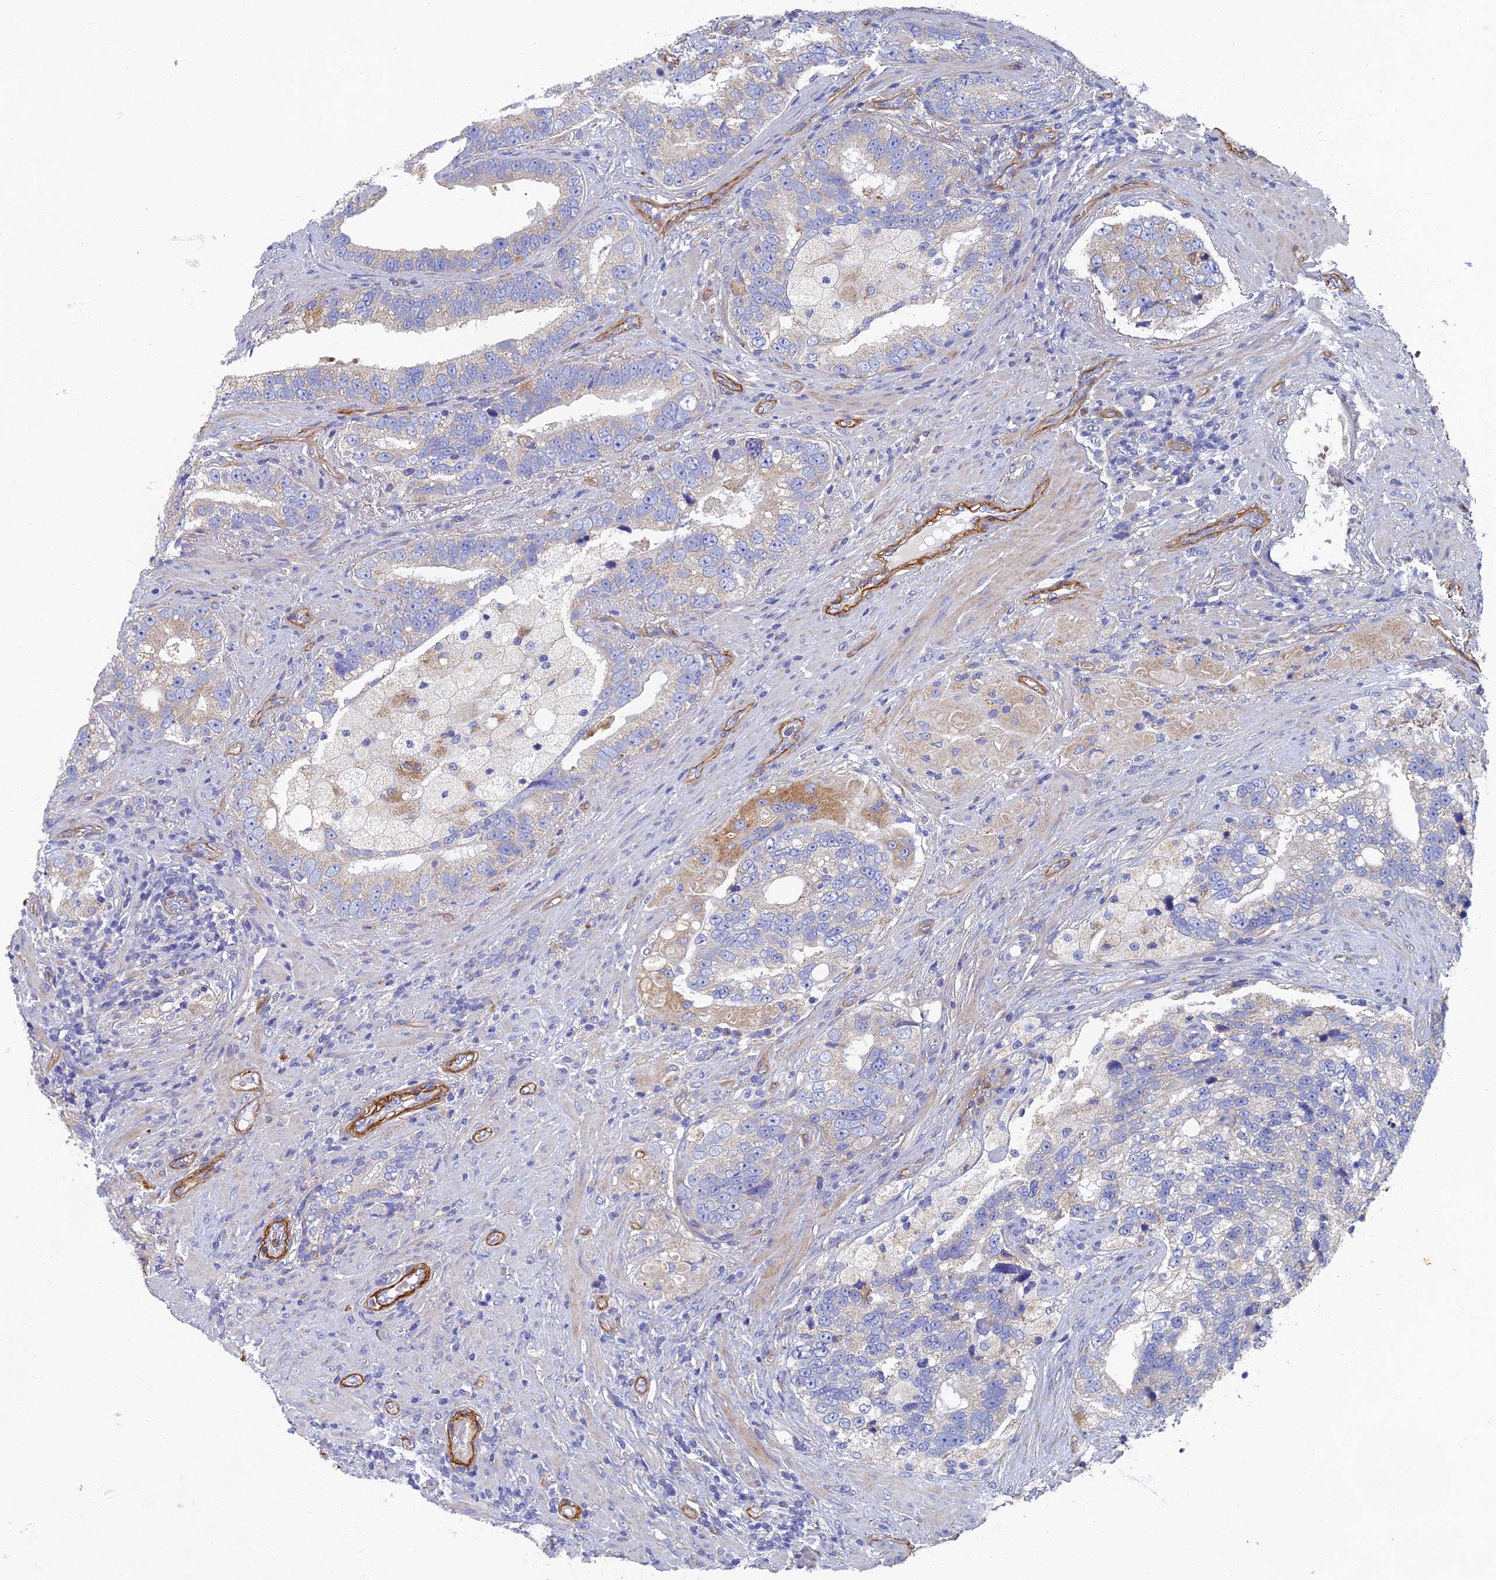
{"staining": {"intensity": "negative", "quantity": "none", "location": "none"}, "tissue": "prostate cancer", "cell_type": "Tumor cells", "image_type": "cancer", "snomed": [{"axis": "morphology", "description": "Adenocarcinoma, High grade"}, {"axis": "topography", "description": "Prostate"}], "caption": "This is an immunohistochemistry (IHC) photomicrograph of prostate adenocarcinoma (high-grade). There is no positivity in tumor cells.", "gene": "RNASEK", "patient": {"sex": "male", "age": 70}}